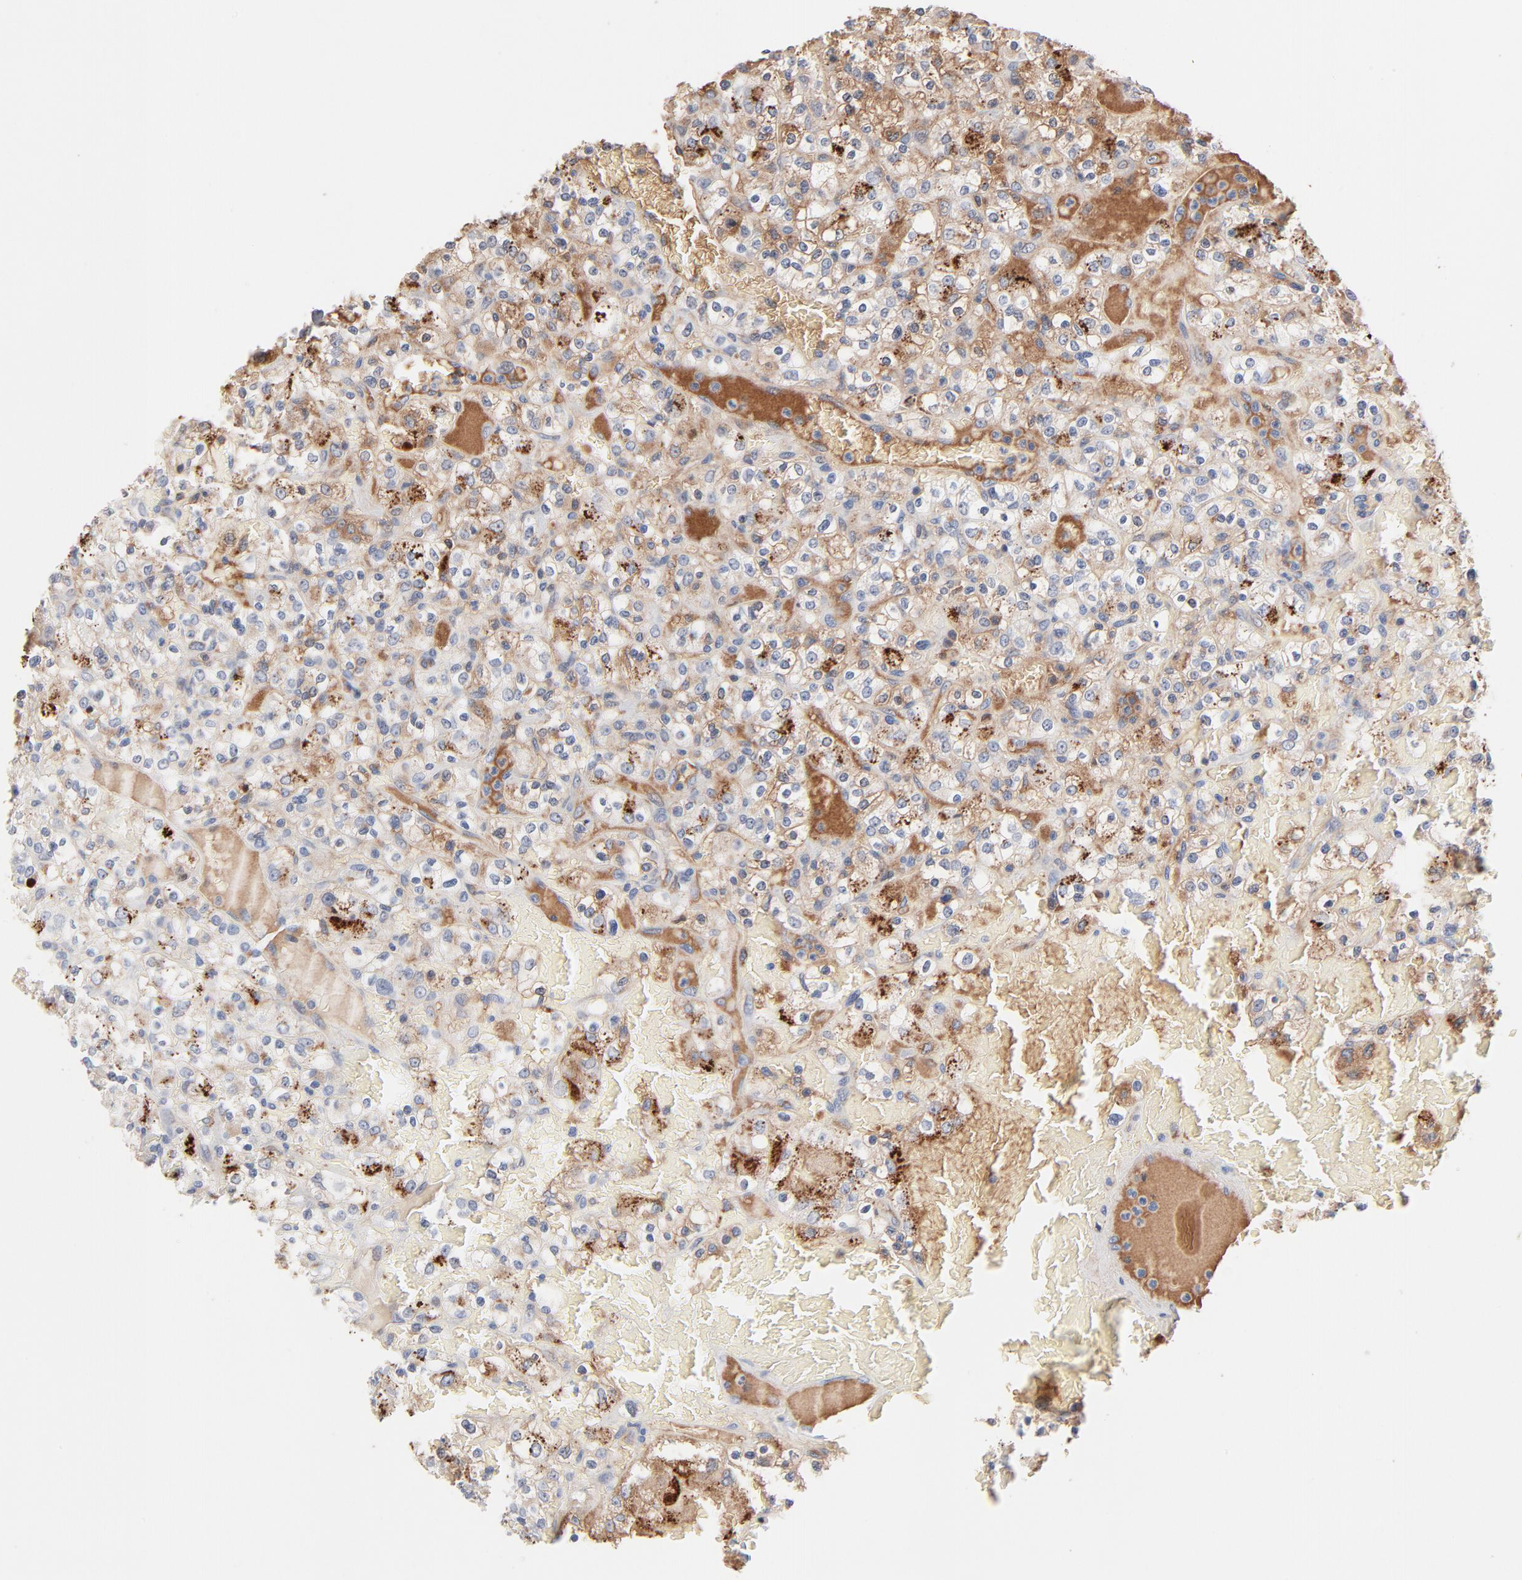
{"staining": {"intensity": "weak", "quantity": "25%-75%", "location": "cytoplasmic/membranous"}, "tissue": "renal cancer", "cell_type": "Tumor cells", "image_type": "cancer", "snomed": [{"axis": "morphology", "description": "Normal tissue, NOS"}, {"axis": "morphology", "description": "Adenocarcinoma, NOS"}, {"axis": "topography", "description": "Kidney"}], "caption": "Renal adenocarcinoma stained with DAB (3,3'-diaminobenzidine) IHC displays low levels of weak cytoplasmic/membranous expression in approximately 25%-75% of tumor cells.", "gene": "SERPINA4", "patient": {"sex": "female", "age": 72}}